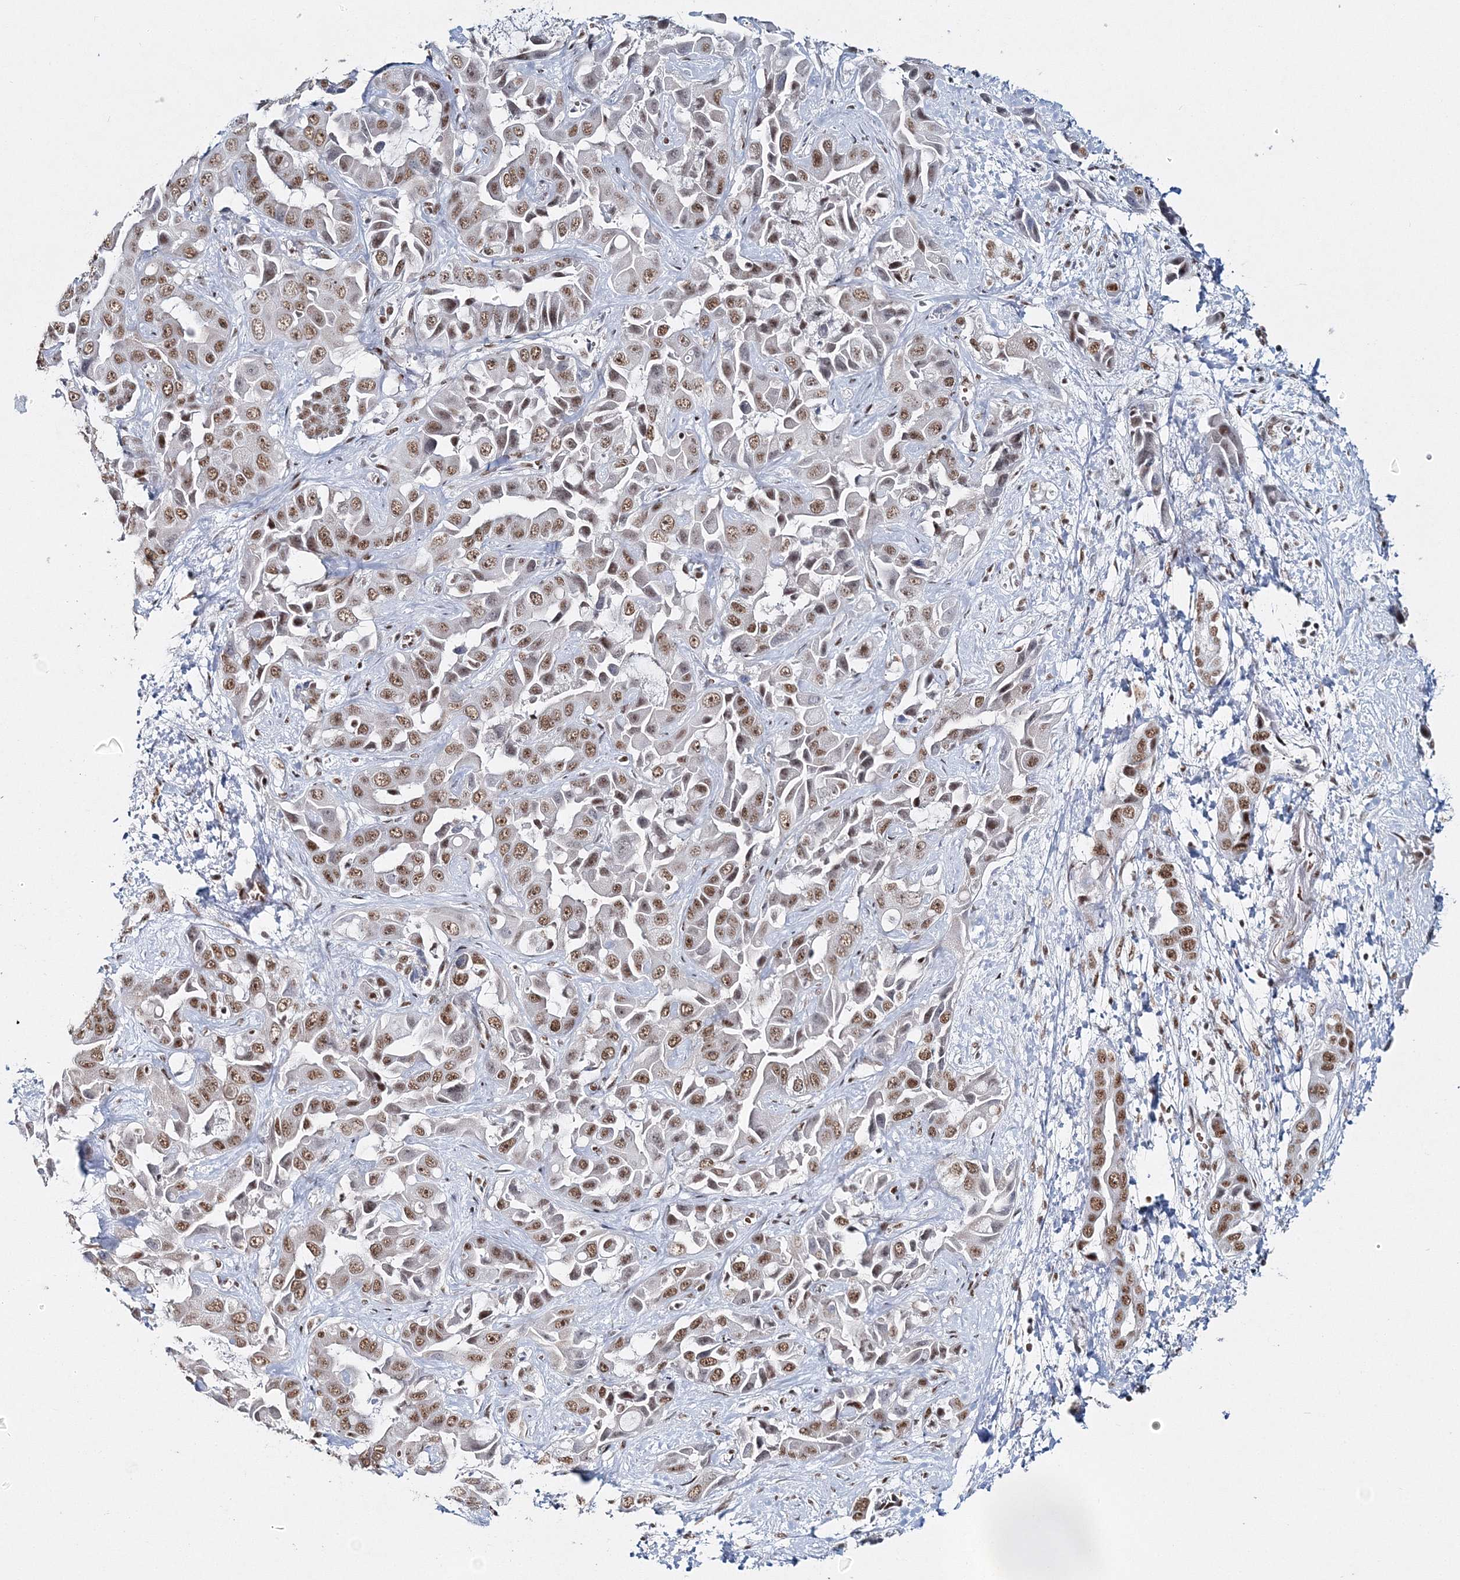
{"staining": {"intensity": "moderate", "quantity": ">75%", "location": "nuclear"}, "tissue": "liver cancer", "cell_type": "Tumor cells", "image_type": "cancer", "snomed": [{"axis": "morphology", "description": "Cholangiocarcinoma"}, {"axis": "topography", "description": "Liver"}], "caption": "High-magnification brightfield microscopy of liver cholangiocarcinoma stained with DAB (3,3'-diaminobenzidine) (brown) and counterstained with hematoxylin (blue). tumor cells exhibit moderate nuclear expression is present in about>75% of cells.", "gene": "QRICH1", "patient": {"sex": "female", "age": 52}}